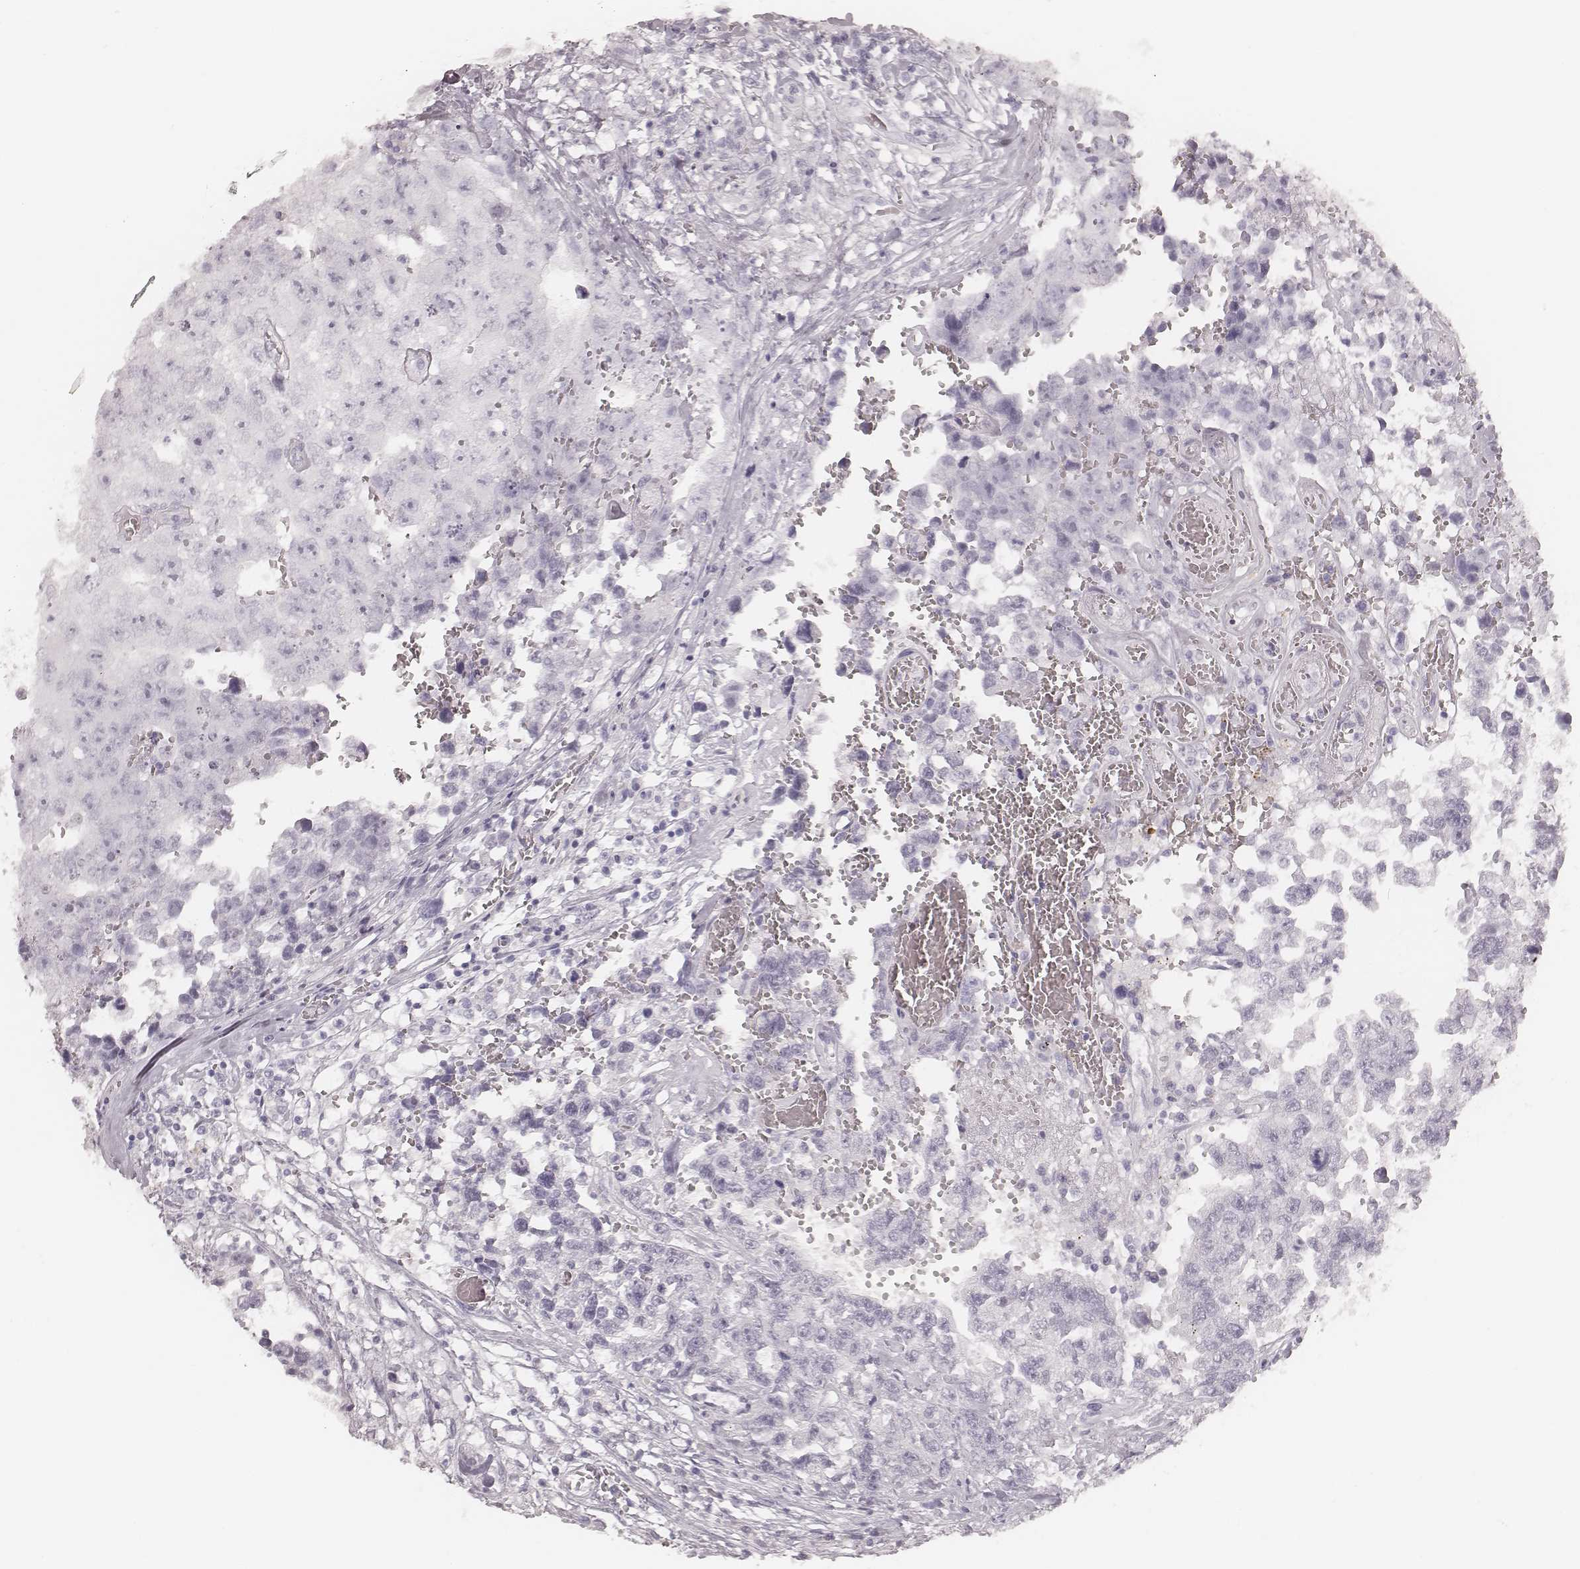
{"staining": {"intensity": "negative", "quantity": "none", "location": "none"}, "tissue": "testis cancer", "cell_type": "Tumor cells", "image_type": "cancer", "snomed": [{"axis": "morphology", "description": "Carcinoma, Embryonal, NOS"}, {"axis": "topography", "description": "Testis"}], "caption": "This is an IHC image of testis cancer. There is no staining in tumor cells.", "gene": "KRT82", "patient": {"sex": "male", "age": 36}}